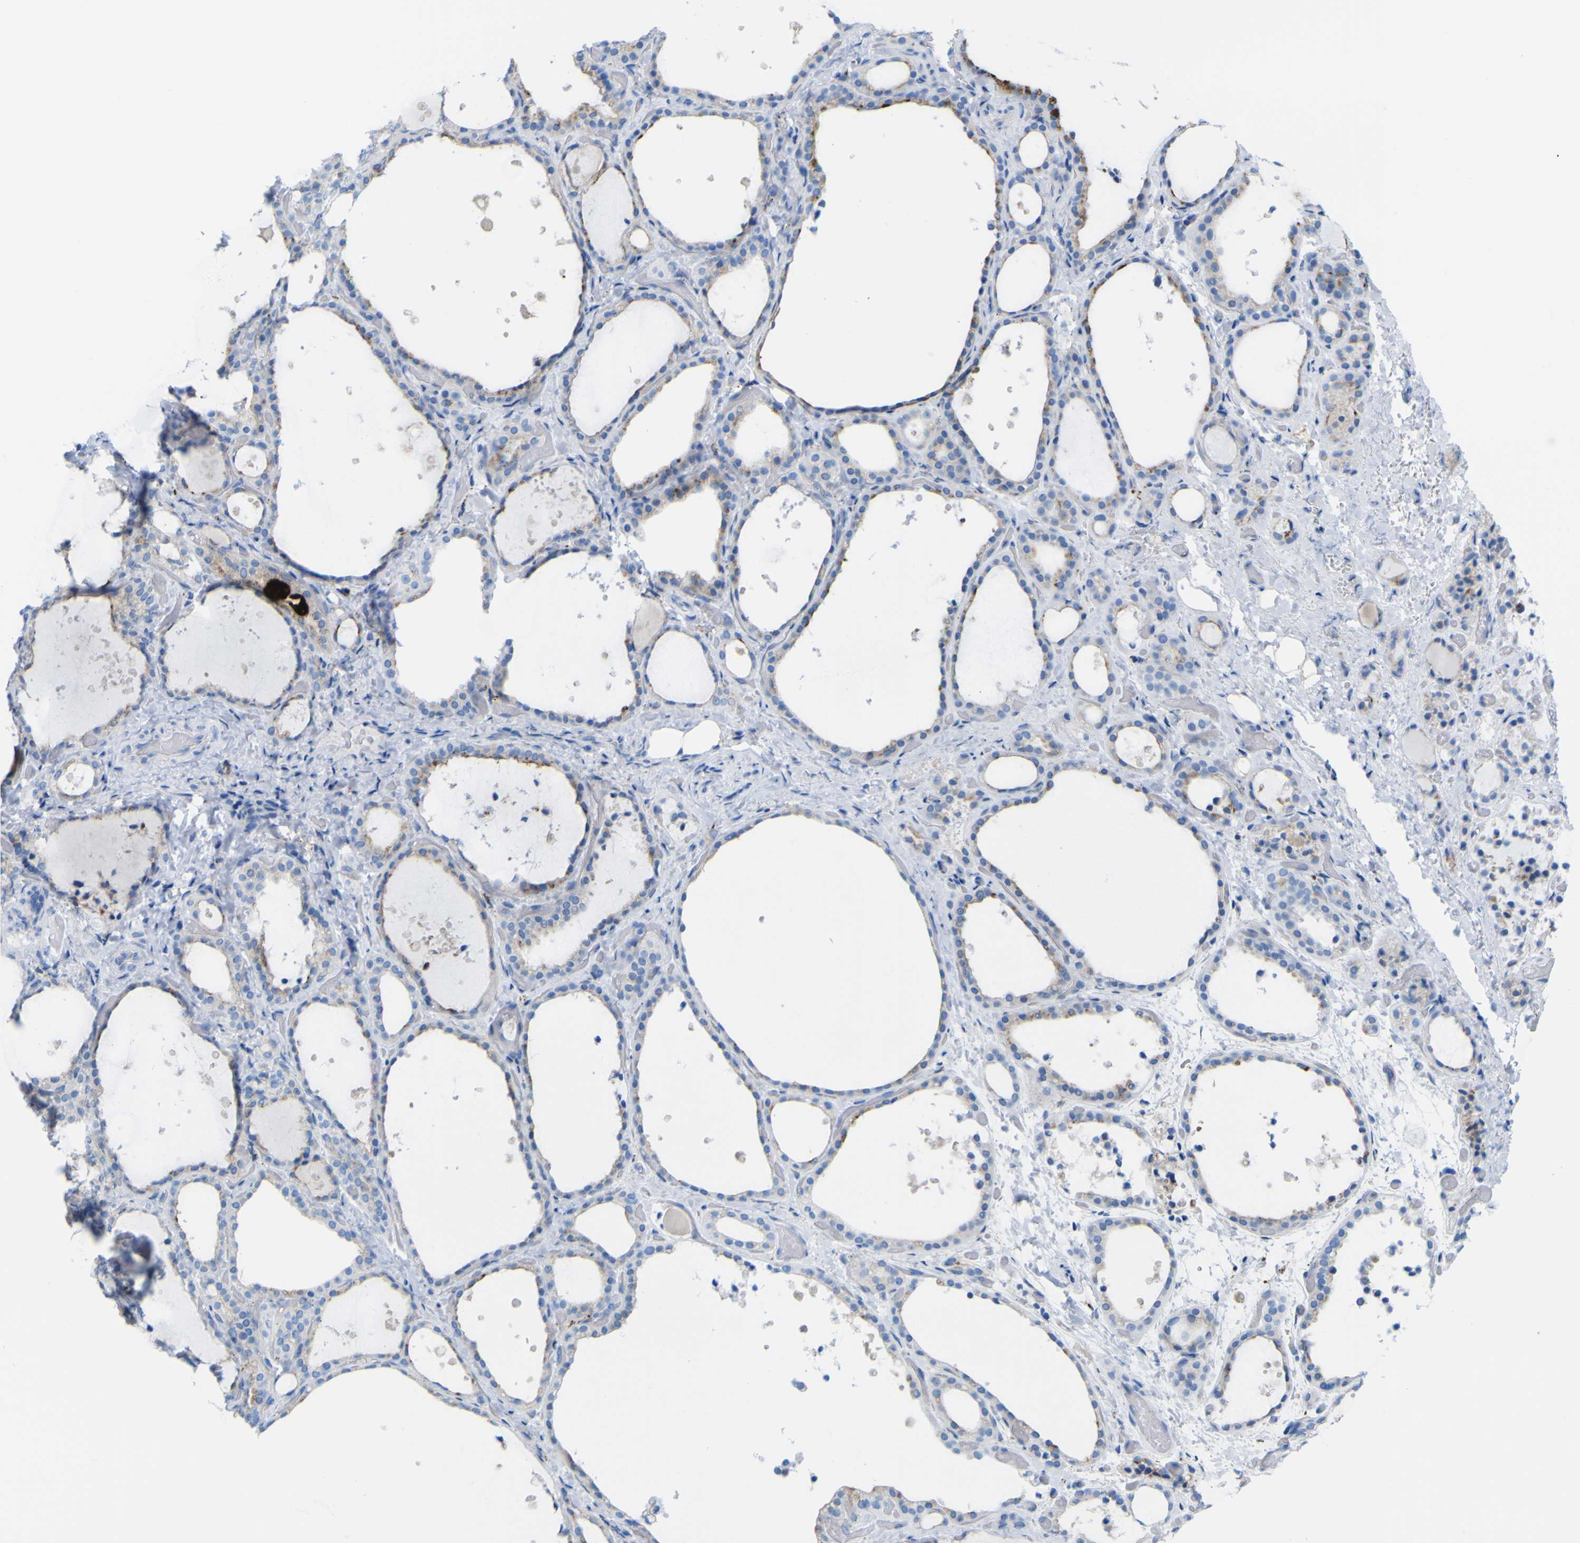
{"staining": {"intensity": "moderate", "quantity": "25%-75%", "location": "cytoplasmic/membranous"}, "tissue": "thyroid gland", "cell_type": "Glandular cells", "image_type": "normal", "snomed": [{"axis": "morphology", "description": "Normal tissue, NOS"}, {"axis": "topography", "description": "Thyroid gland"}], "caption": "Protein positivity by immunohistochemistry (IHC) reveals moderate cytoplasmic/membranous staining in about 25%-75% of glandular cells in unremarkable thyroid gland.", "gene": "PLD3", "patient": {"sex": "female", "age": 44}}